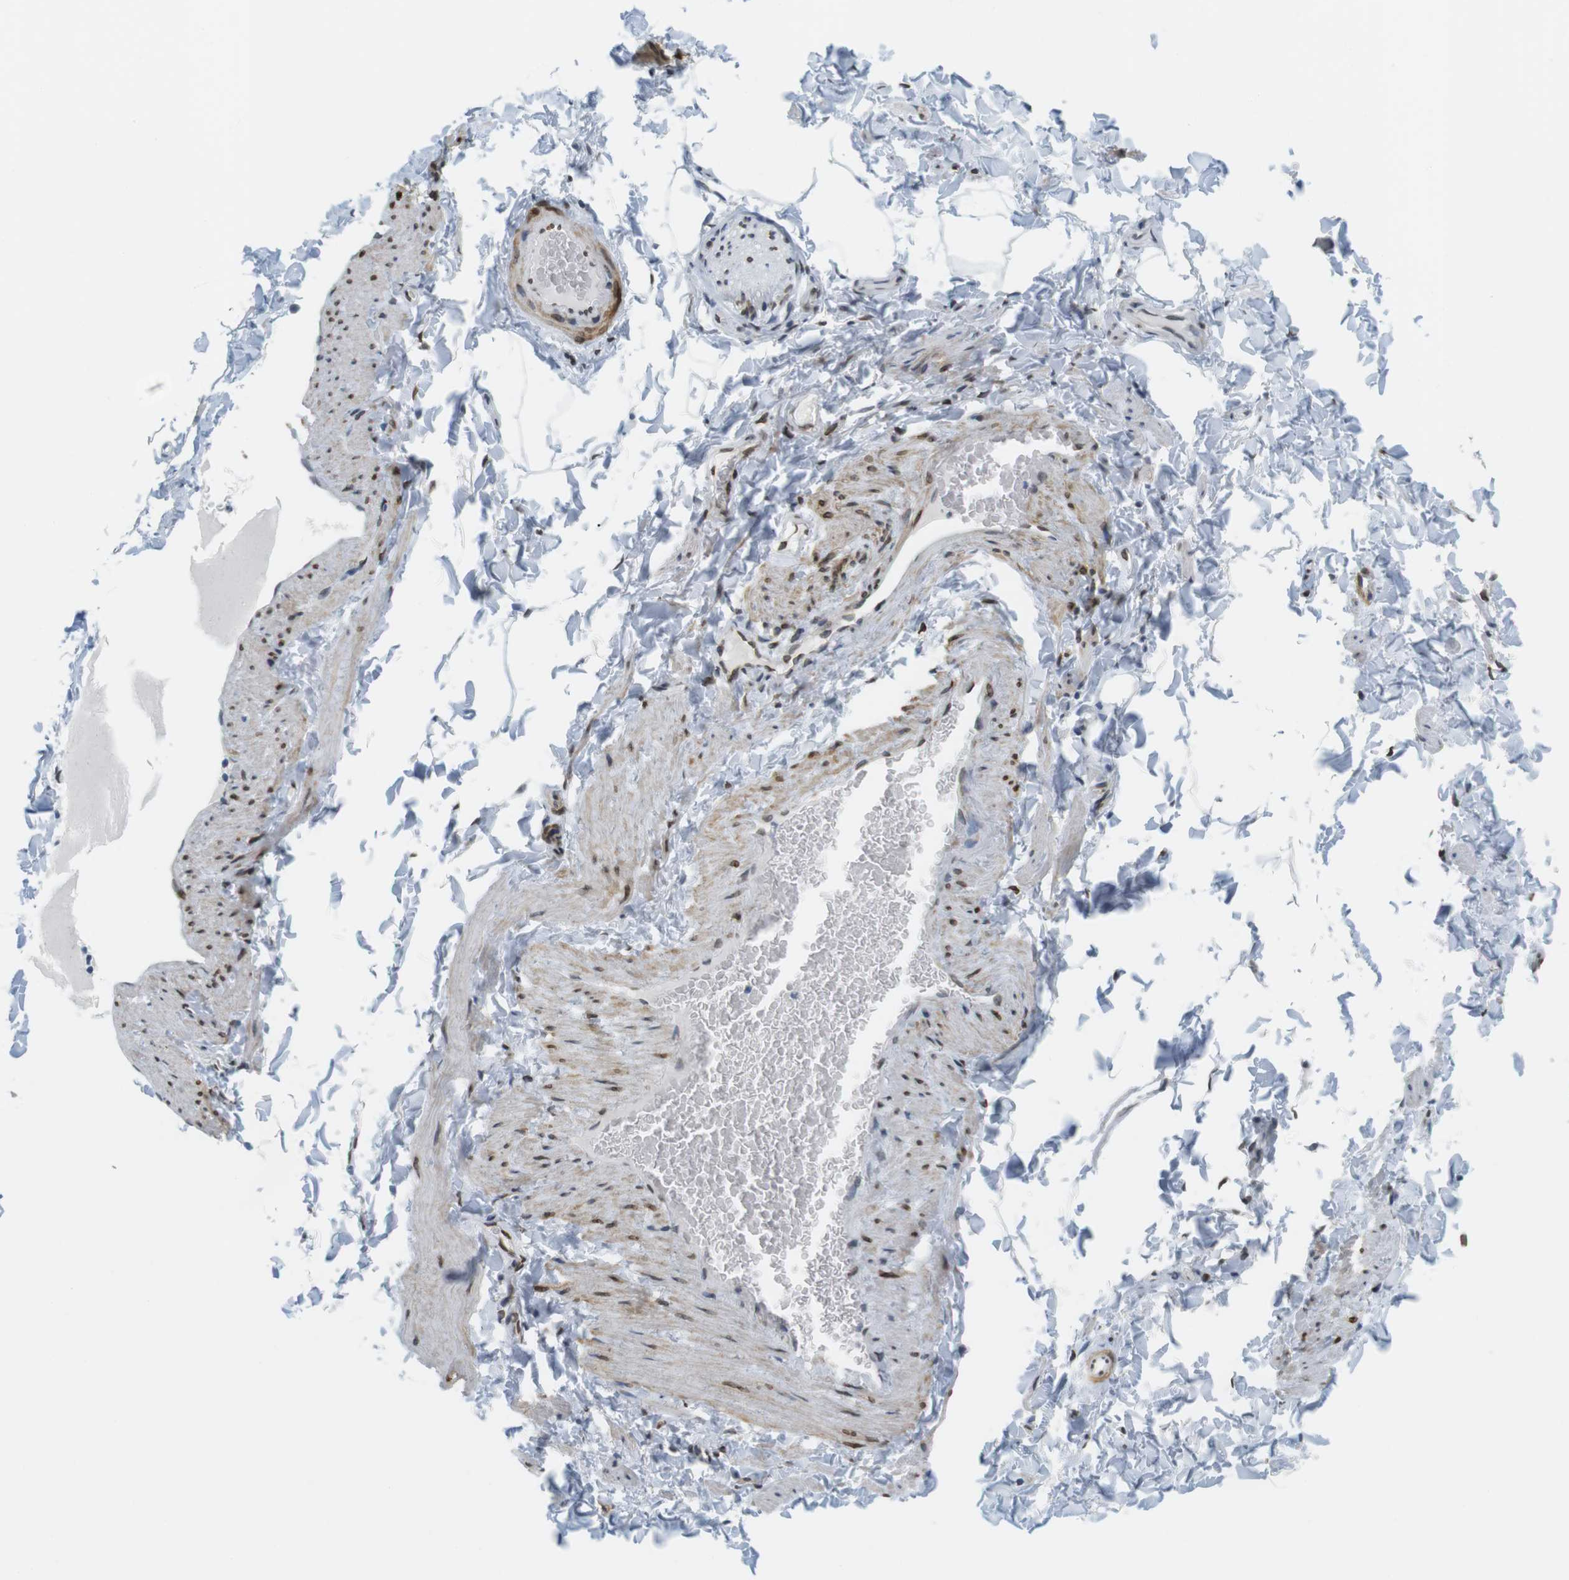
{"staining": {"intensity": "negative", "quantity": "none", "location": "none"}, "tissue": "adipose tissue", "cell_type": "Adipocytes", "image_type": "normal", "snomed": [{"axis": "morphology", "description": "Normal tissue, NOS"}, {"axis": "topography", "description": "Vascular tissue"}], "caption": "Normal adipose tissue was stained to show a protein in brown. There is no significant positivity in adipocytes.", "gene": "ARL6IP6", "patient": {"sex": "male", "age": 41}}